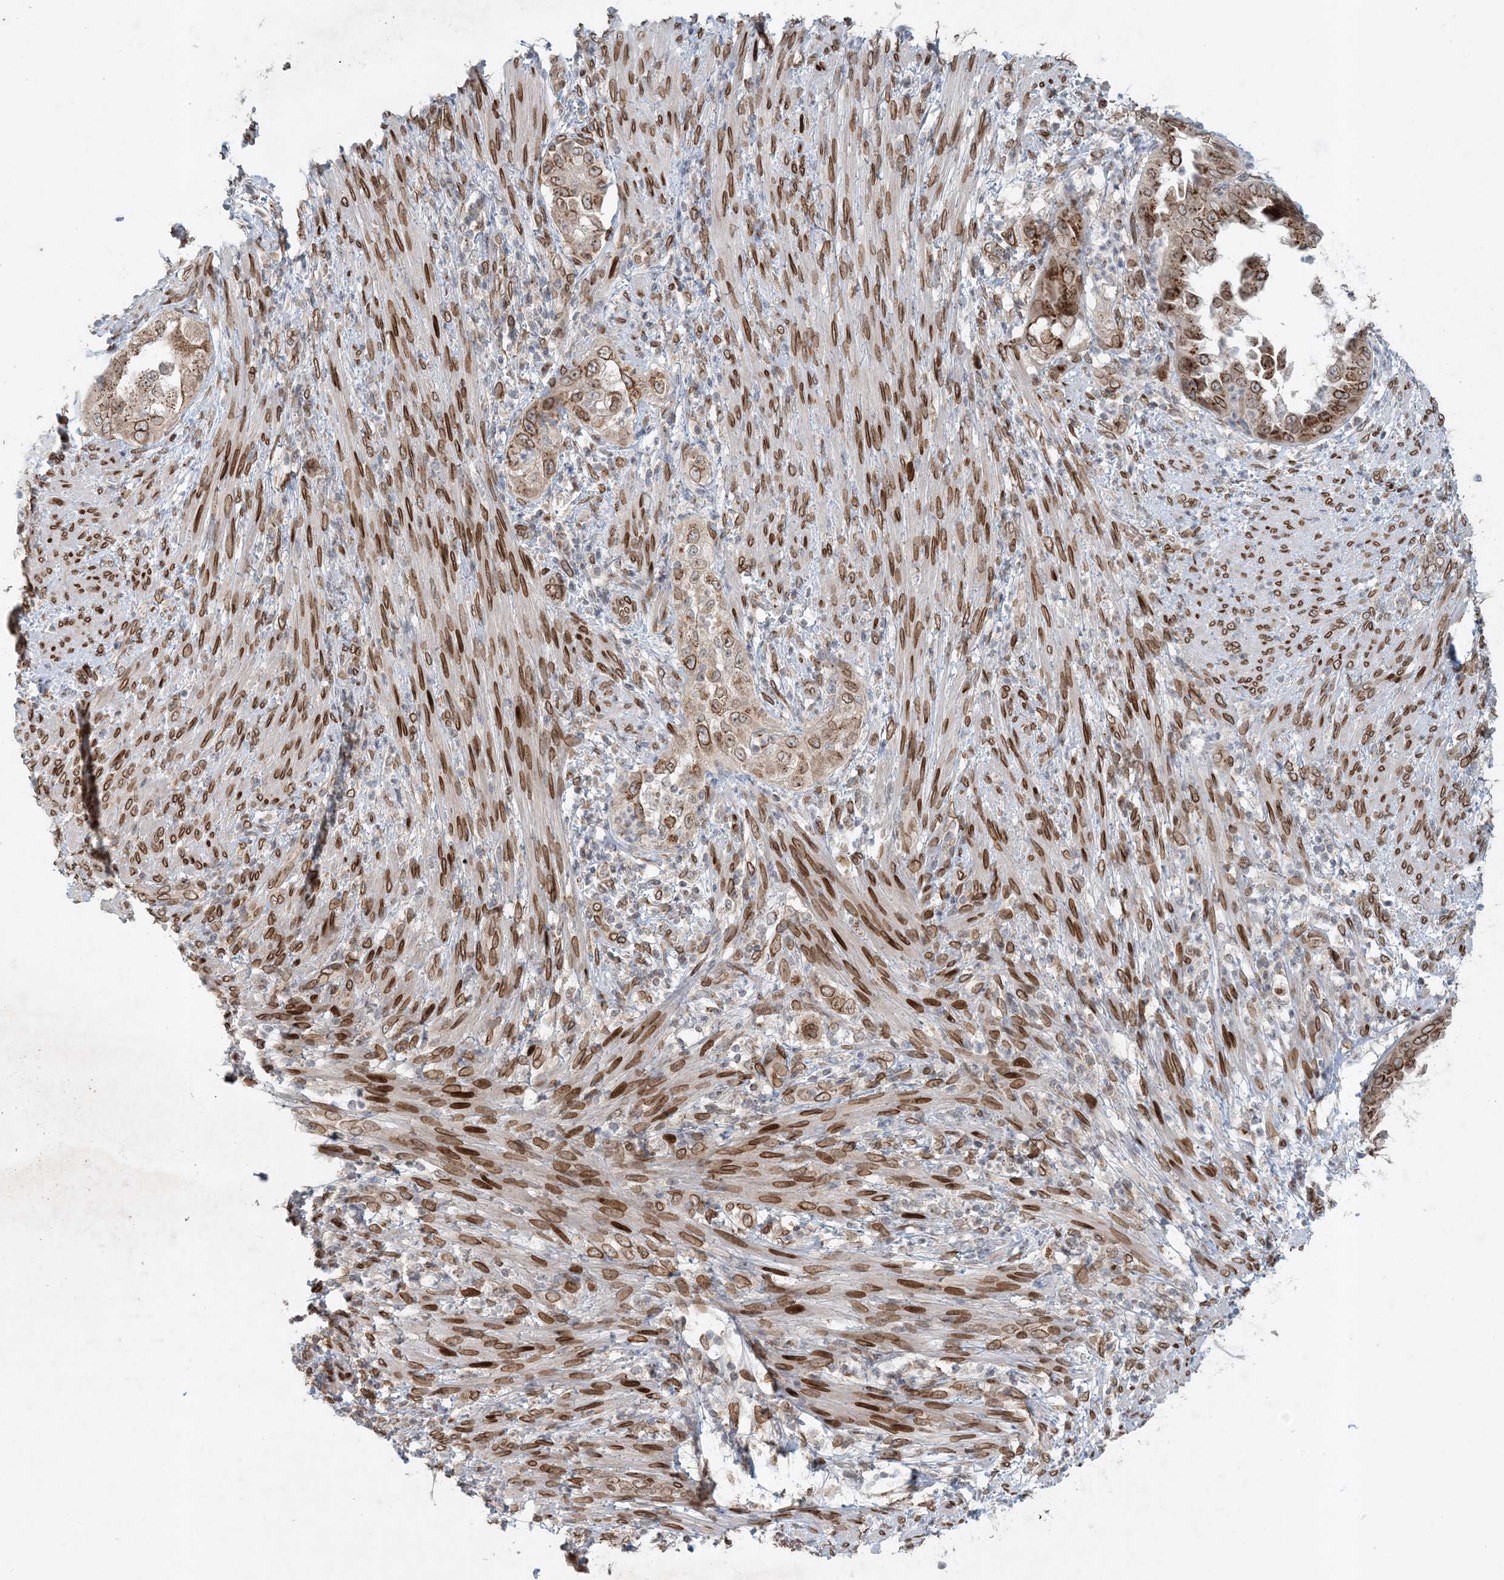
{"staining": {"intensity": "moderate", "quantity": ">75%", "location": "cytoplasmic/membranous,nuclear"}, "tissue": "endometrial cancer", "cell_type": "Tumor cells", "image_type": "cancer", "snomed": [{"axis": "morphology", "description": "Adenocarcinoma, NOS"}, {"axis": "topography", "description": "Endometrium"}], "caption": "Immunohistochemical staining of endometrial cancer (adenocarcinoma) shows medium levels of moderate cytoplasmic/membranous and nuclear staining in about >75% of tumor cells.", "gene": "SLC35A2", "patient": {"sex": "female", "age": 85}}